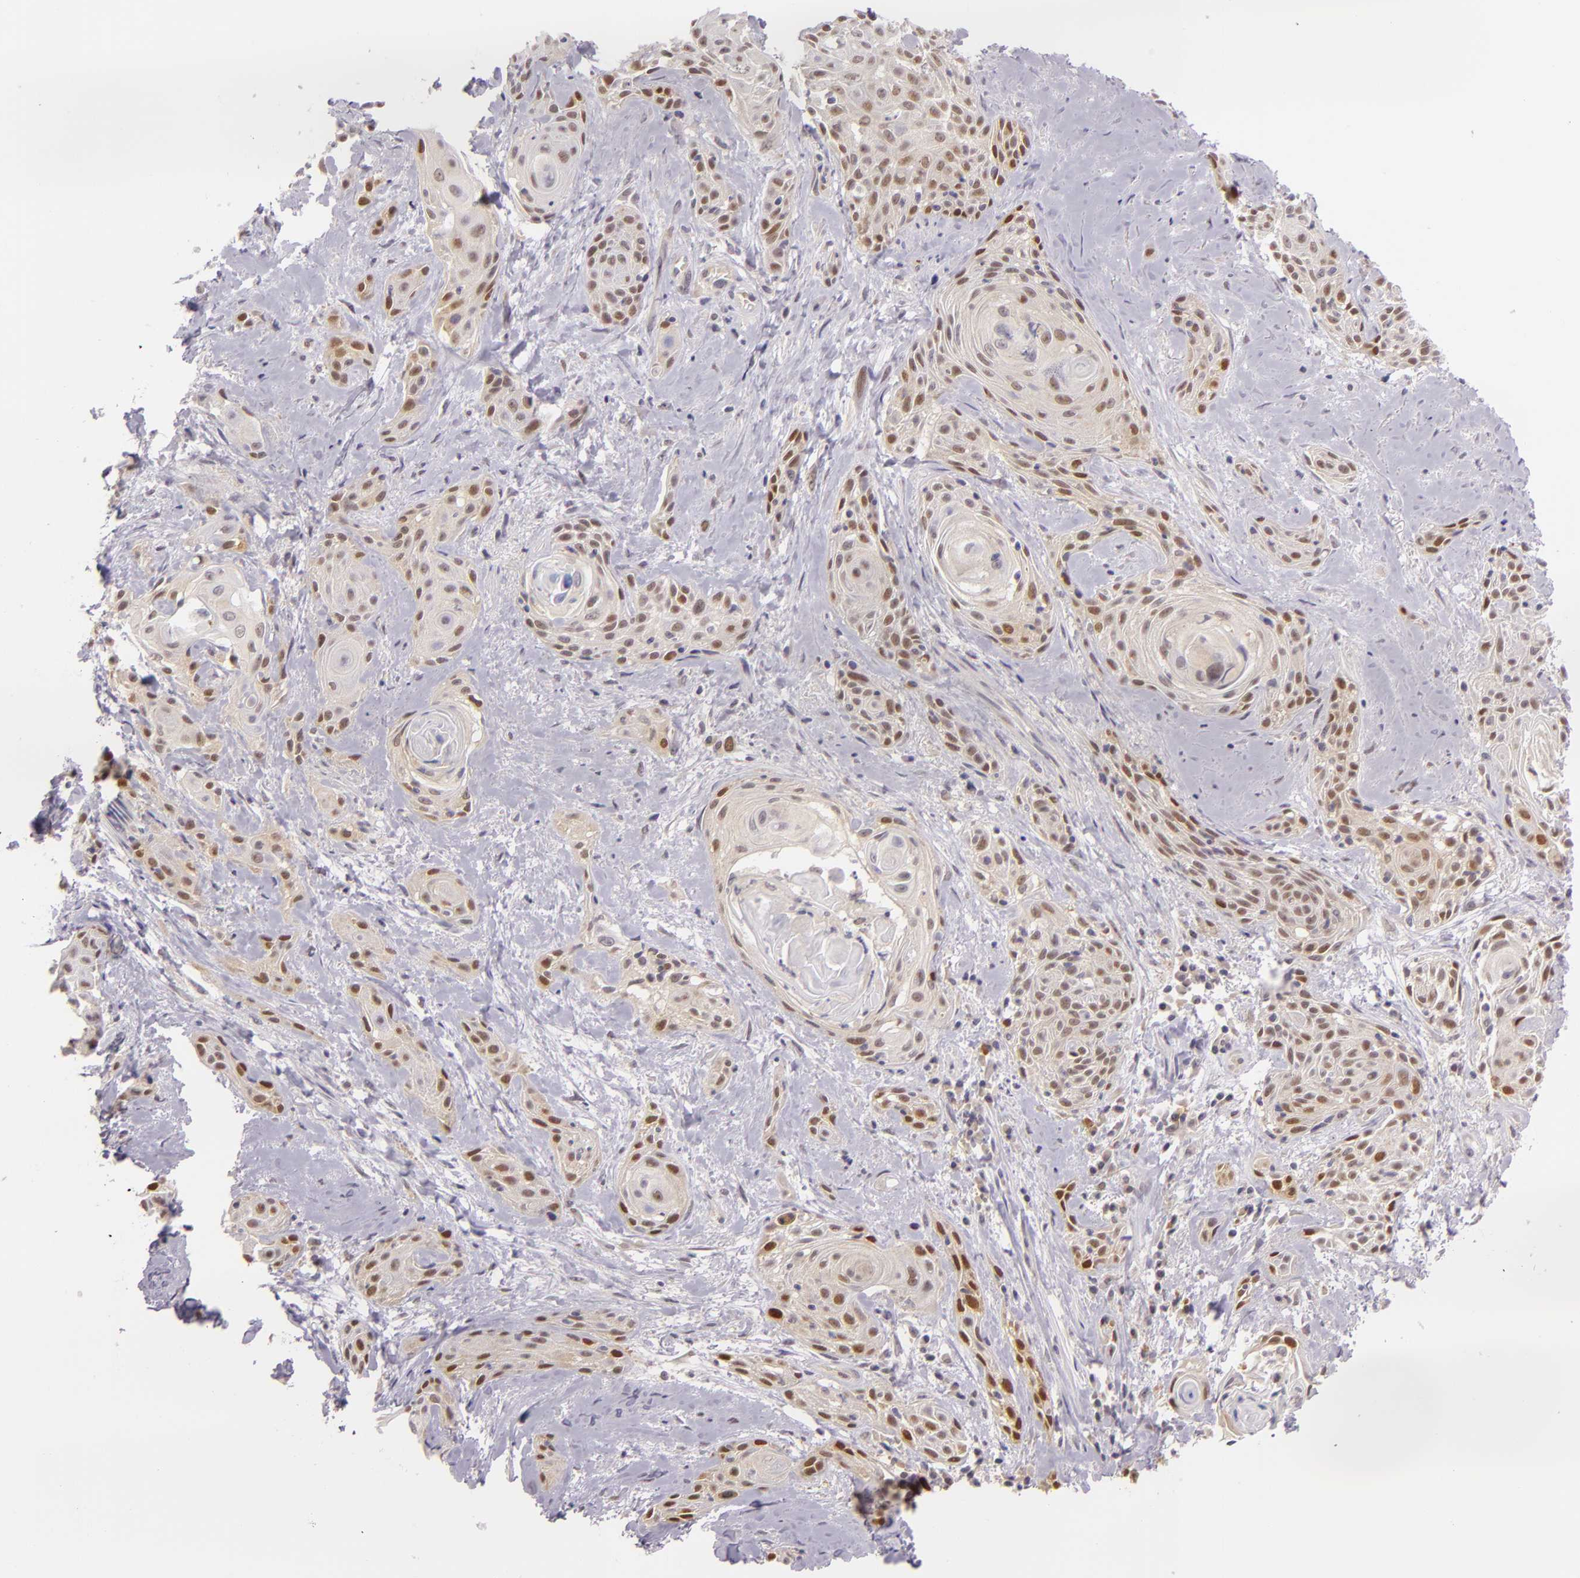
{"staining": {"intensity": "moderate", "quantity": "25%-75%", "location": "cytoplasmic/membranous,nuclear"}, "tissue": "skin cancer", "cell_type": "Tumor cells", "image_type": "cancer", "snomed": [{"axis": "morphology", "description": "Squamous cell carcinoma, NOS"}, {"axis": "topography", "description": "Skin"}, {"axis": "topography", "description": "Anal"}], "caption": "Immunohistochemistry (IHC) (DAB) staining of human skin cancer (squamous cell carcinoma) displays moderate cytoplasmic/membranous and nuclear protein positivity in about 25%-75% of tumor cells.", "gene": "CSE1L", "patient": {"sex": "male", "age": 64}}